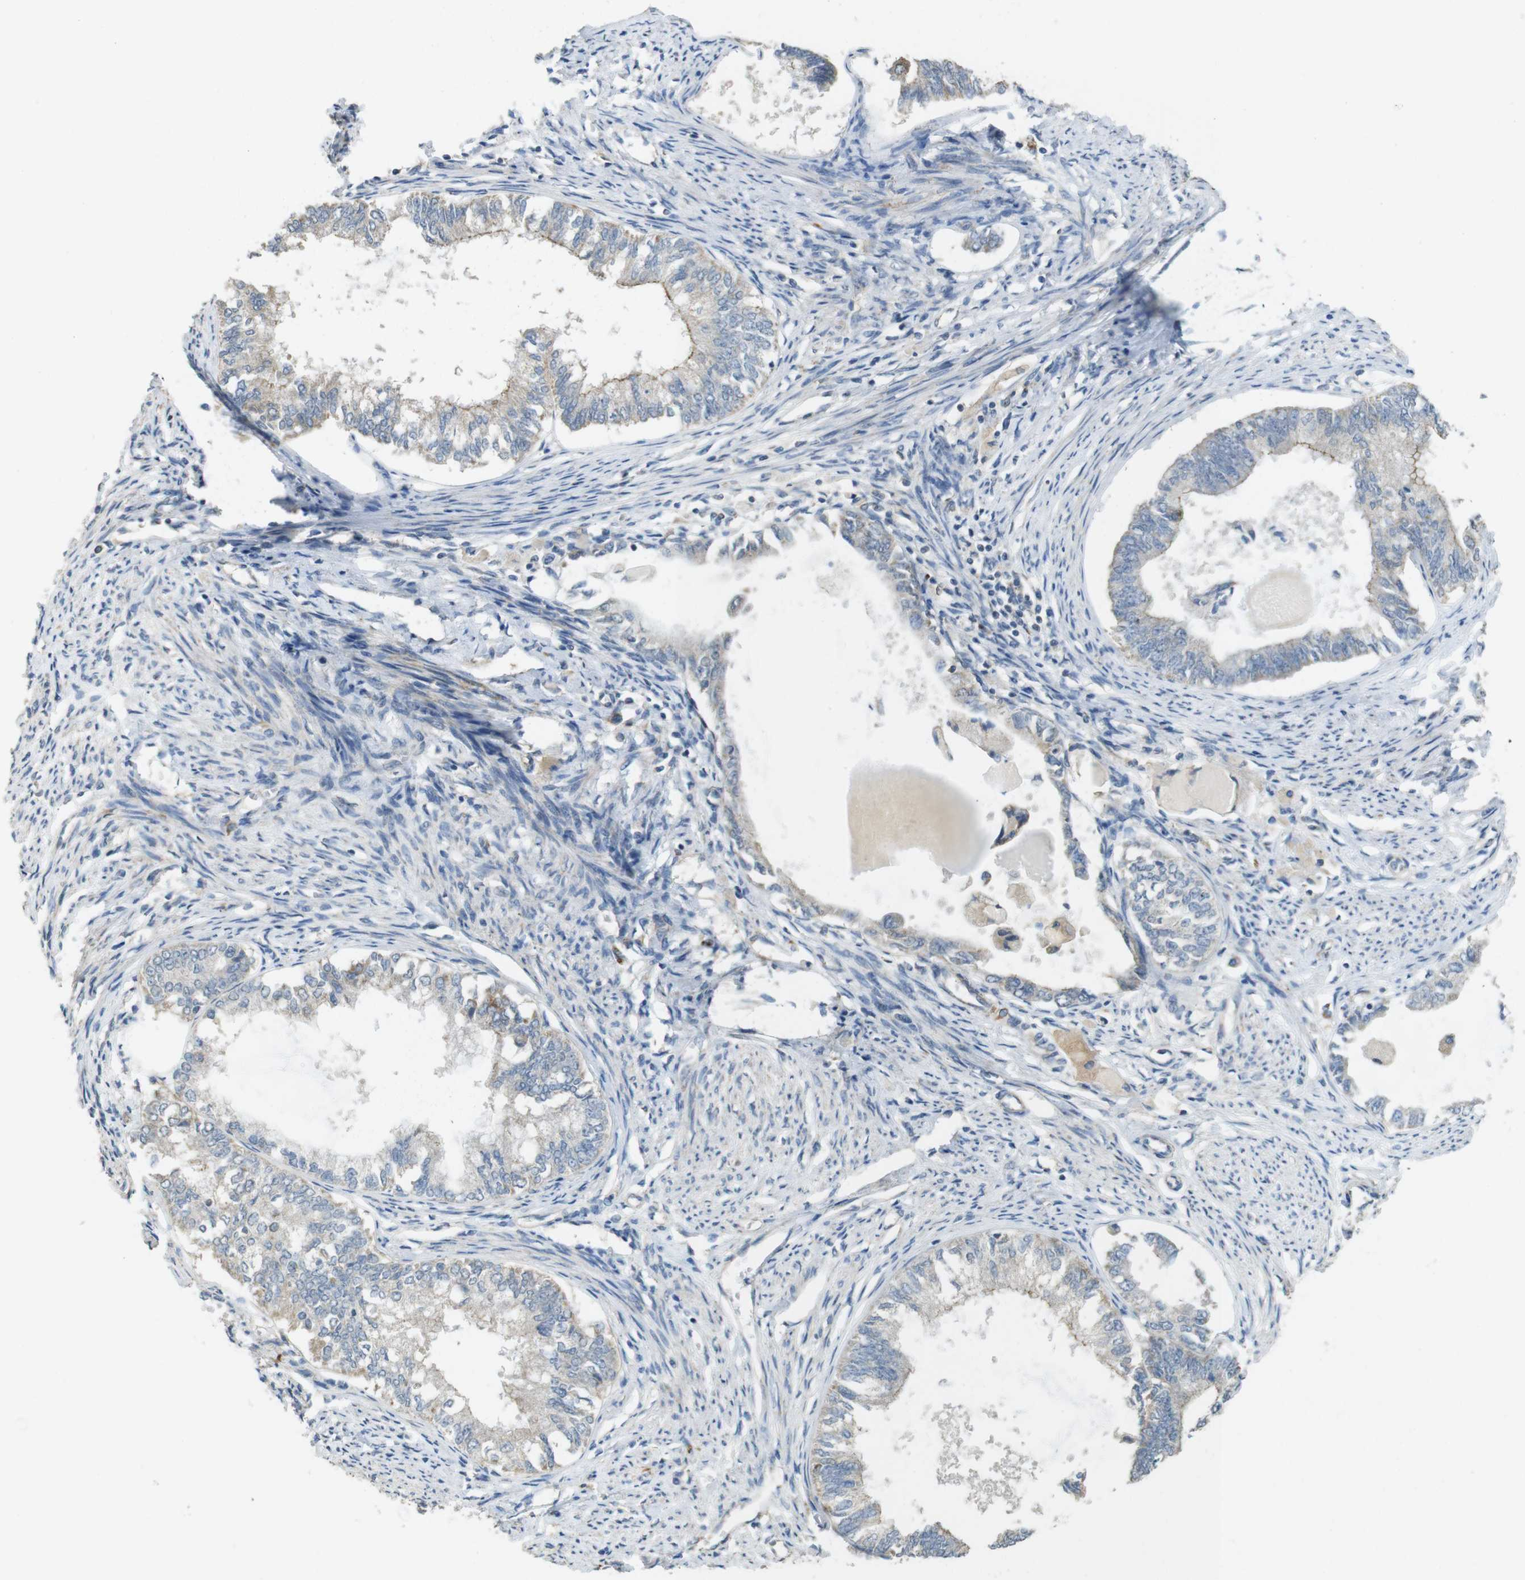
{"staining": {"intensity": "negative", "quantity": "none", "location": "none"}, "tissue": "endometrial cancer", "cell_type": "Tumor cells", "image_type": "cancer", "snomed": [{"axis": "morphology", "description": "Adenocarcinoma, NOS"}, {"axis": "topography", "description": "Endometrium"}], "caption": "There is no significant expression in tumor cells of endometrial adenocarcinoma. The staining was performed using DAB (3,3'-diaminobenzidine) to visualize the protein expression in brown, while the nuclei were stained in blue with hematoxylin (Magnification: 20x).", "gene": "CALHM2", "patient": {"sex": "female", "age": 86}}